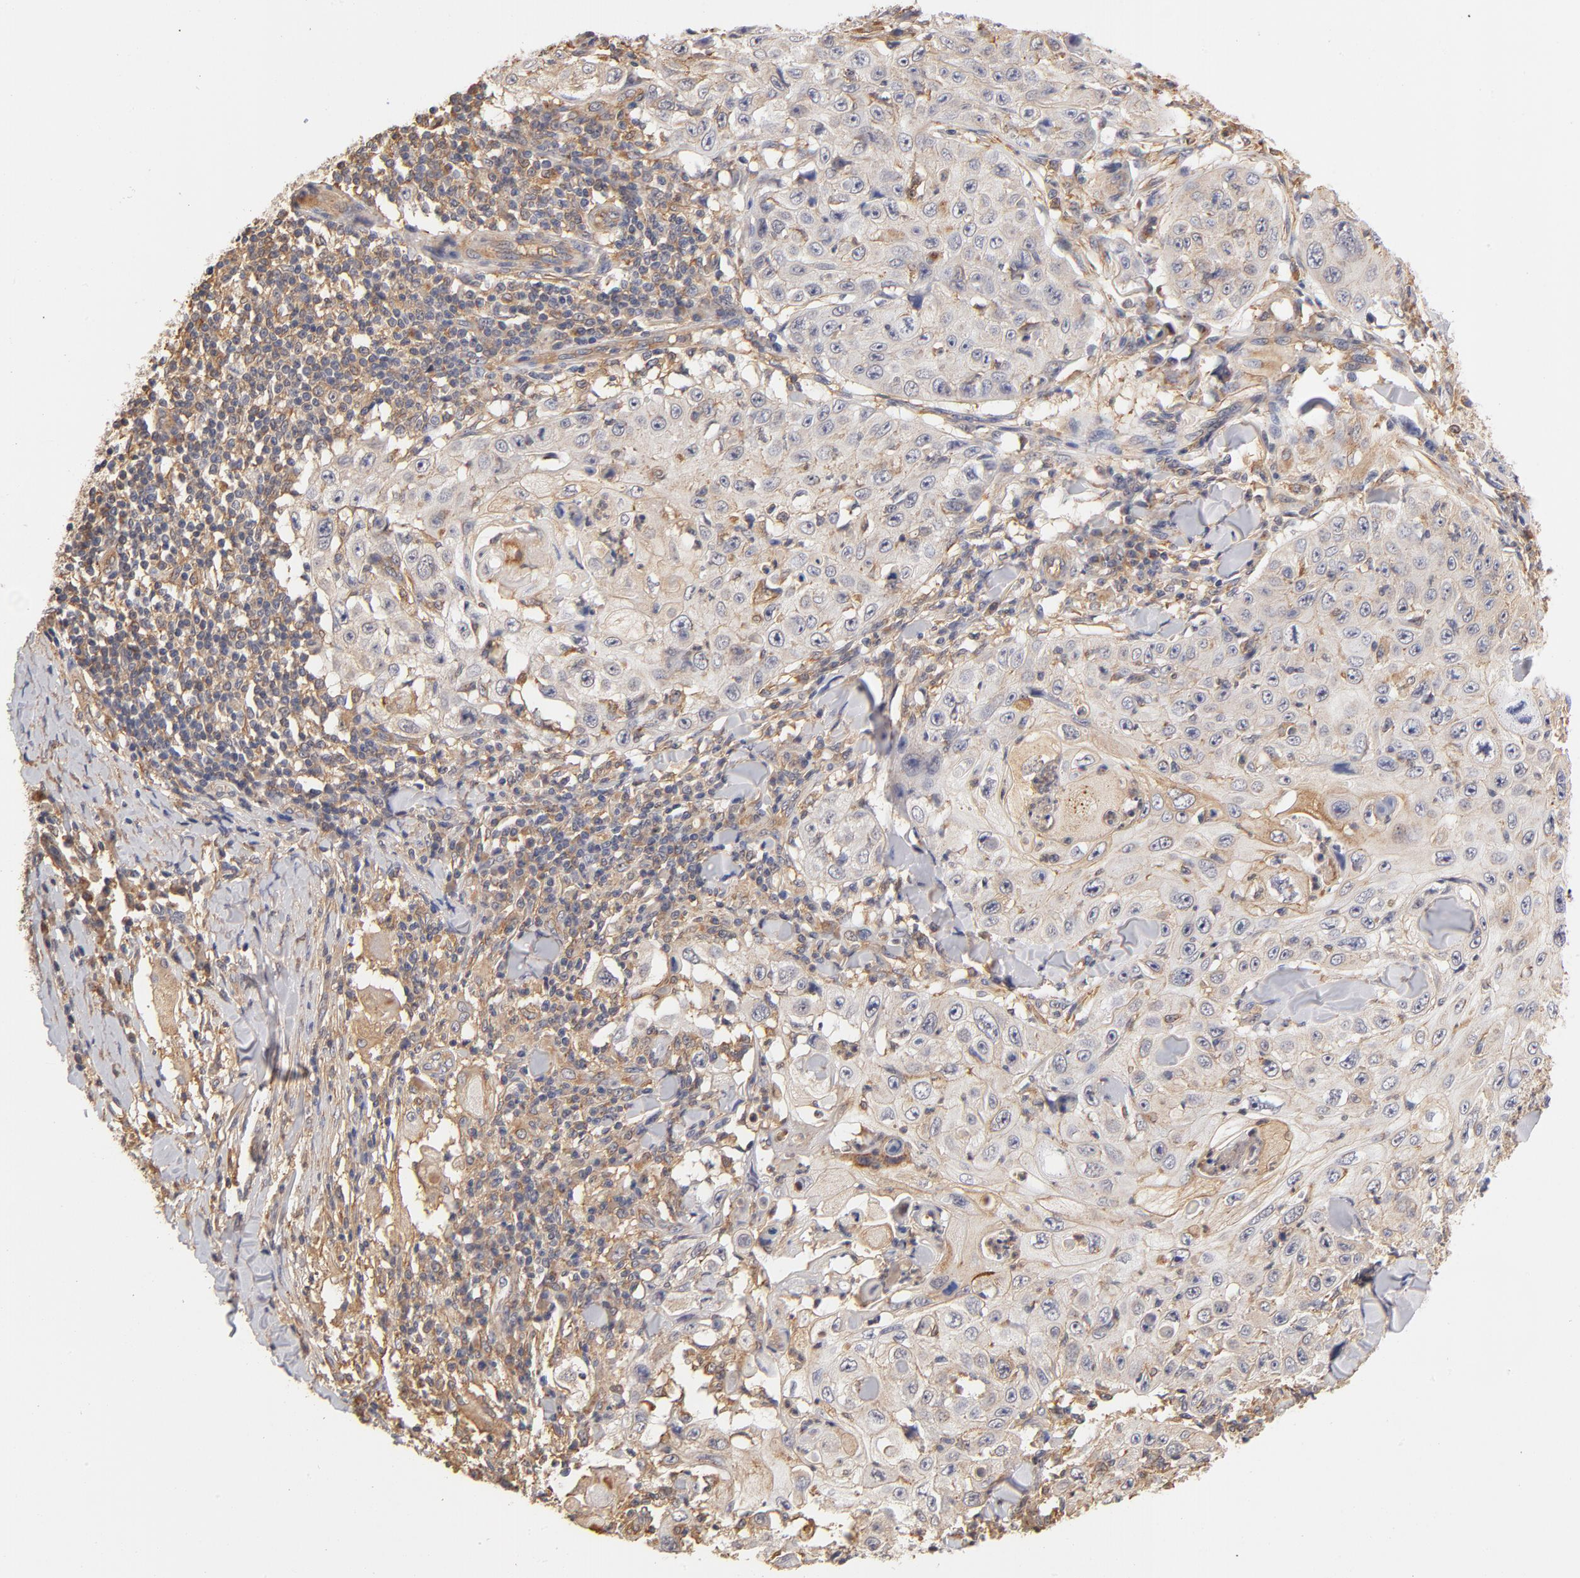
{"staining": {"intensity": "weak", "quantity": "<25%", "location": "cytoplasmic/membranous"}, "tissue": "skin cancer", "cell_type": "Tumor cells", "image_type": "cancer", "snomed": [{"axis": "morphology", "description": "Squamous cell carcinoma, NOS"}, {"axis": "topography", "description": "Skin"}], "caption": "A photomicrograph of human skin squamous cell carcinoma is negative for staining in tumor cells.", "gene": "FCMR", "patient": {"sex": "male", "age": 86}}